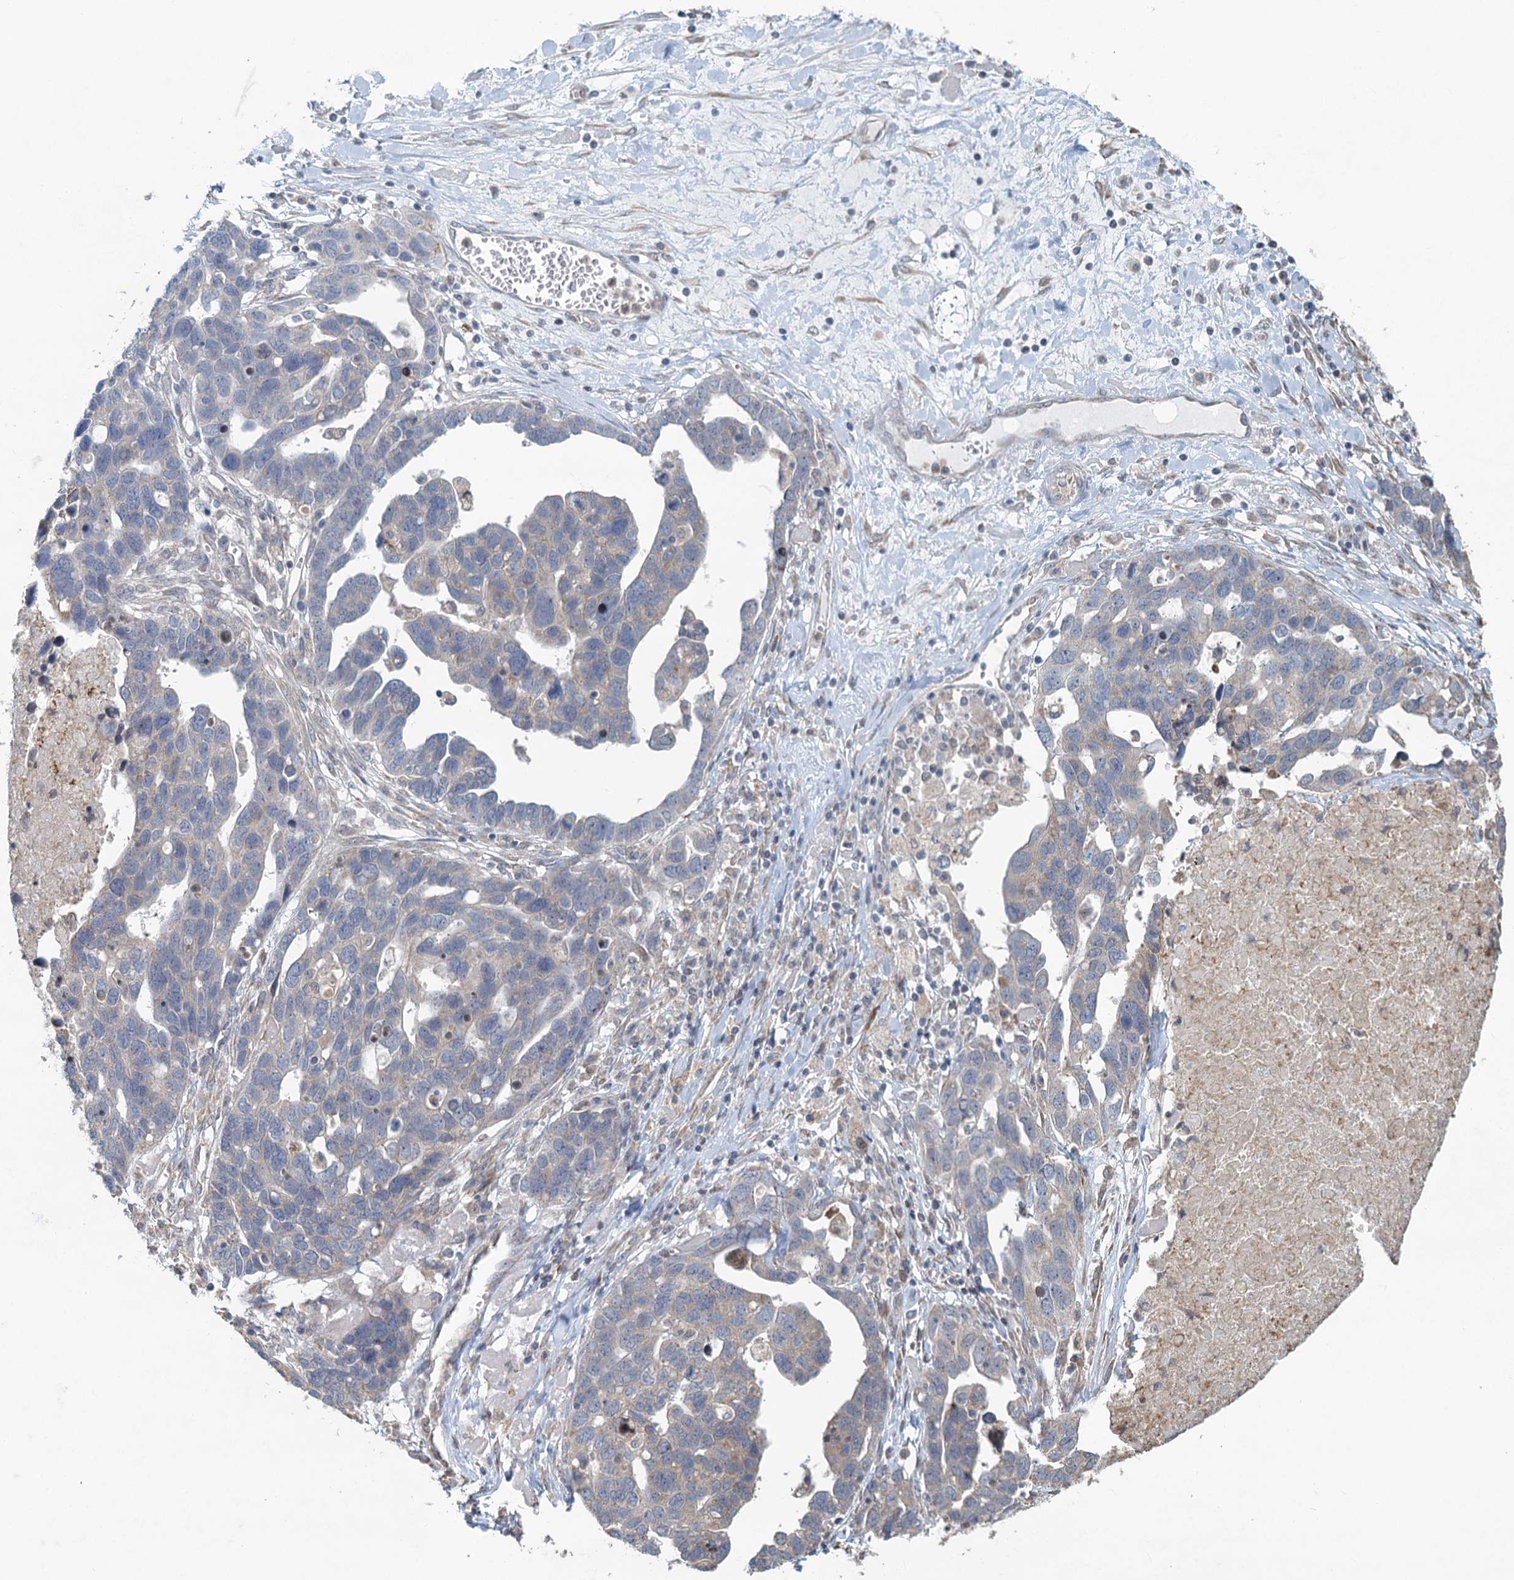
{"staining": {"intensity": "negative", "quantity": "none", "location": "none"}, "tissue": "ovarian cancer", "cell_type": "Tumor cells", "image_type": "cancer", "snomed": [{"axis": "morphology", "description": "Cystadenocarcinoma, serous, NOS"}, {"axis": "topography", "description": "Ovary"}], "caption": "Tumor cells show no significant protein positivity in serous cystadenocarcinoma (ovarian).", "gene": "TEX35", "patient": {"sex": "female", "age": 54}}